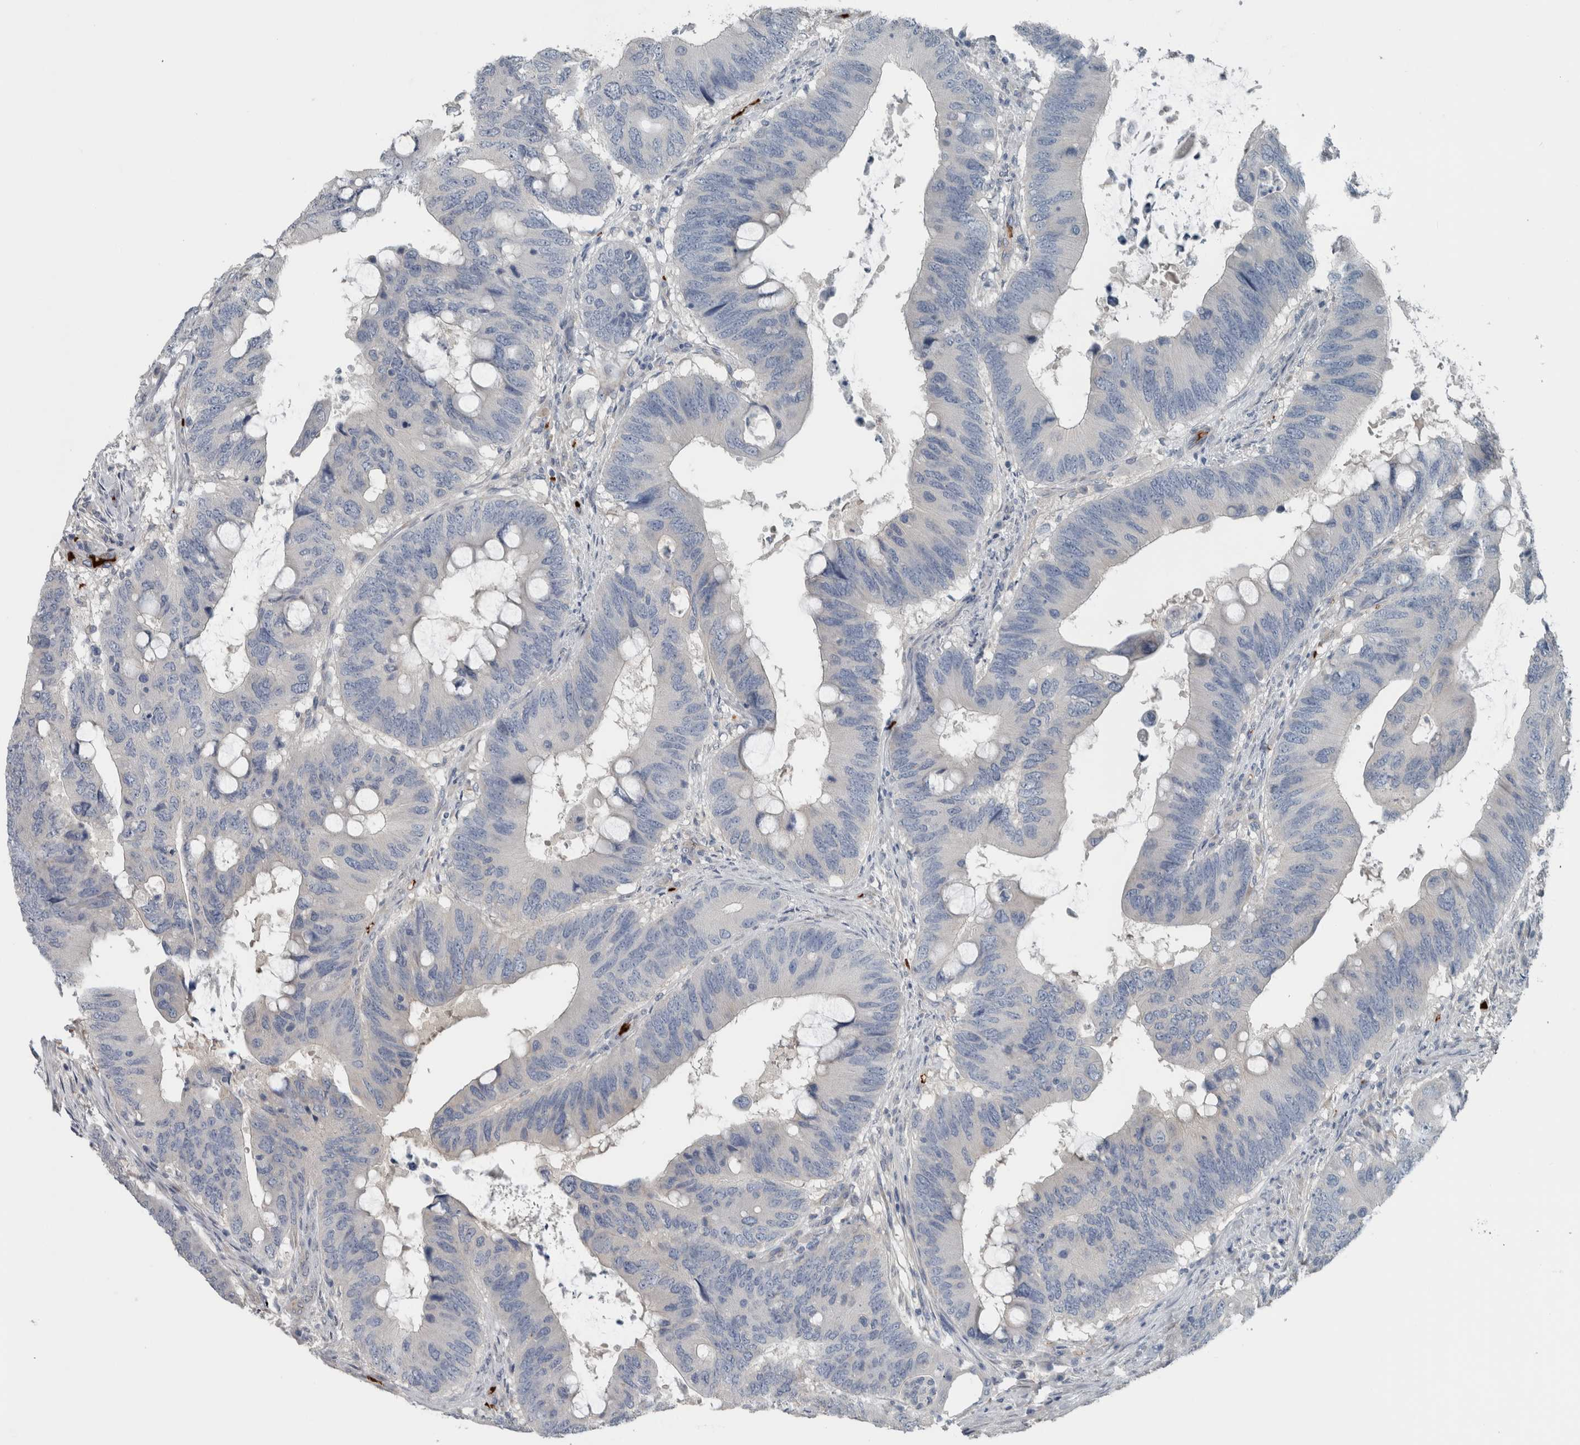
{"staining": {"intensity": "negative", "quantity": "none", "location": "none"}, "tissue": "colorectal cancer", "cell_type": "Tumor cells", "image_type": "cancer", "snomed": [{"axis": "morphology", "description": "Adenocarcinoma, NOS"}, {"axis": "topography", "description": "Colon"}], "caption": "Tumor cells show no significant protein expression in colorectal cancer. (DAB (3,3'-diaminobenzidine) immunohistochemistry (IHC) with hematoxylin counter stain).", "gene": "SH3GL2", "patient": {"sex": "male", "age": 71}}